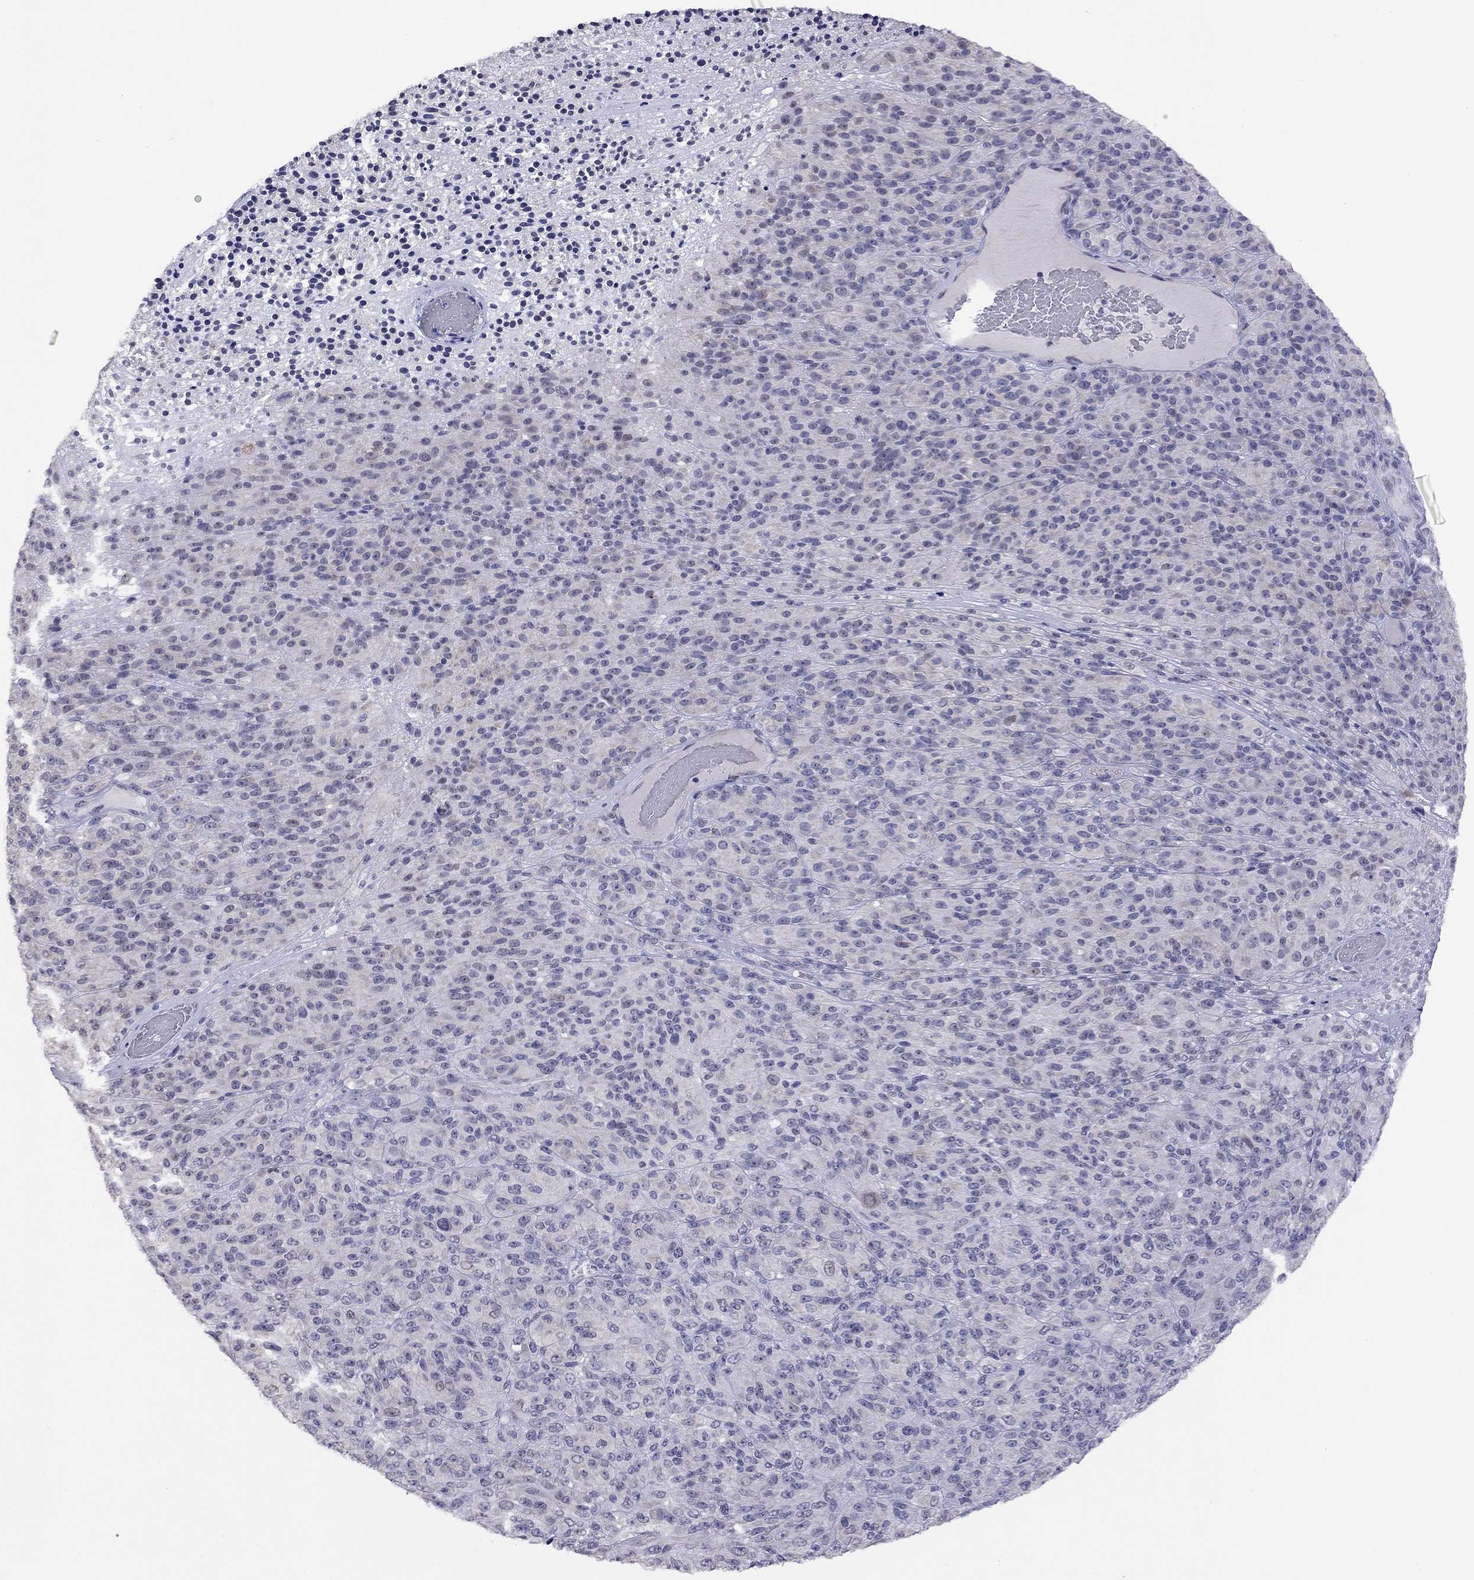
{"staining": {"intensity": "negative", "quantity": "none", "location": "none"}, "tissue": "melanoma", "cell_type": "Tumor cells", "image_type": "cancer", "snomed": [{"axis": "morphology", "description": "Malignant melanoma, Metastatic site"}, {"axis": "topography", "description": "Brain"}], "caption": "A high-resolution photomicrograph shows immunohistochemistry (IHC) staining of melanoma, which reveals no significant staining in tumor cells.", "gene": "HES5", "patient": {"sex": "female", "age": 56}}